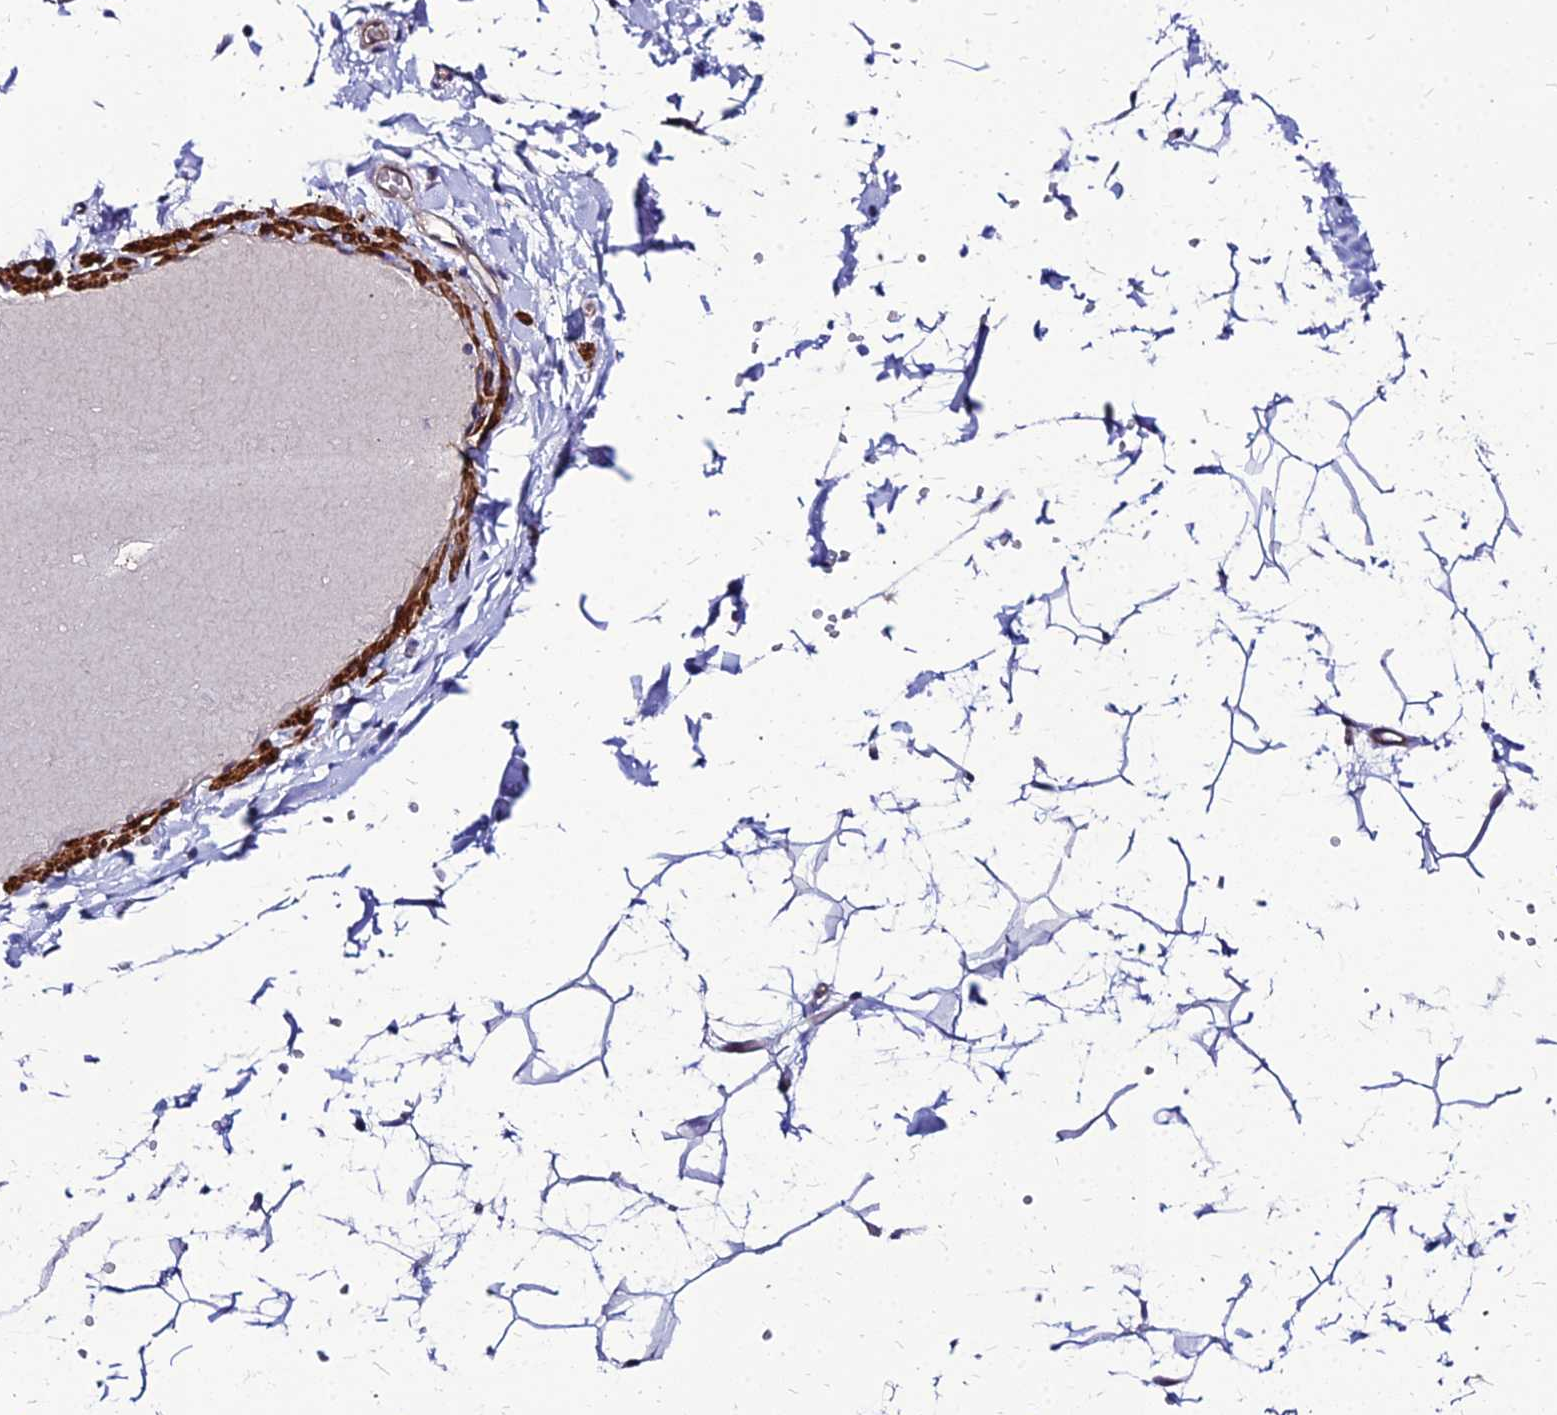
{"staining": {"intensity": "negative", "quantity": "none", "location": "none"}, "tissue": "adipose tissue", "cell_type": "Adipocytes", "image_type": "normal", "snomed": [{"axis": "morphology", "description": "Normal tissue, NOS"}, {"axis": "topography", "description": "Gallbladder"}, {"axis": "topography", "description": "Peripheral nerve tissue"}], "caption": "Immunohistochemistry (IHC) of unremarkable human adipose tissue exhibits no staining in adipocytes. (DAB (3,3'-diaminobenzidine) immunohistochemistry (IHC), high magnification).", "gene": "YEATS2", "patient": {"sex": "male", "age": 38}}